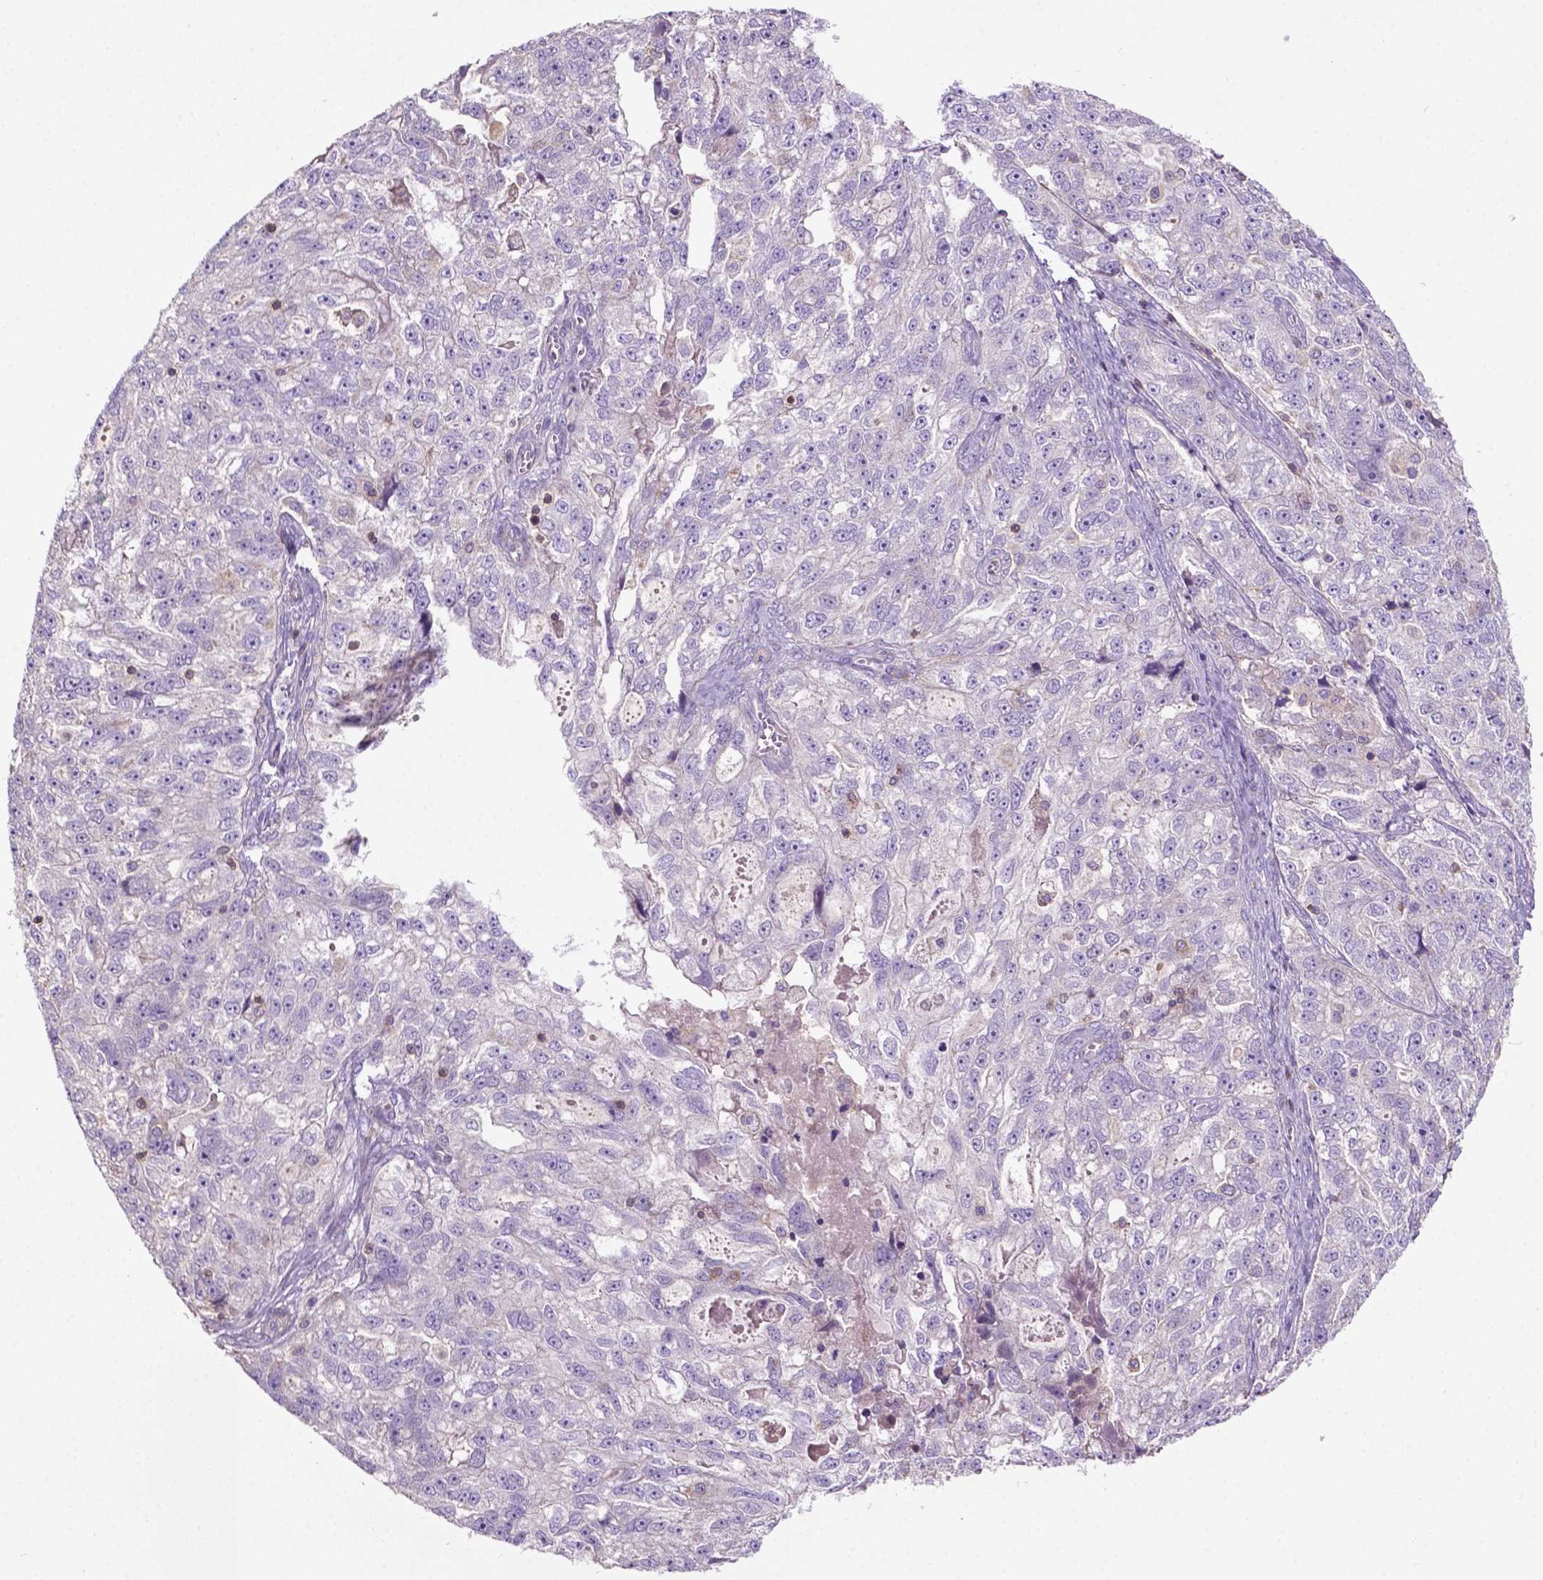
{"staining": {"intensity": "negative", "quantity": "none", "location": "none"}, "tissue": "ovarian cancer", "cell_type": "Tumor cells", "image_type": "cancer", "snomed": [{"axis": "morphology", "description": "Cystadenocarcinoma, serous, NOS"}, {"axis": "topography", "description": "Ovary"}], "caption": "The micrograph shows no staining of tumor cells in serous cystadenocarcinoma (ovarian).", "gene": "BMP4", "patient": {"sex": "female", "age": 51}}